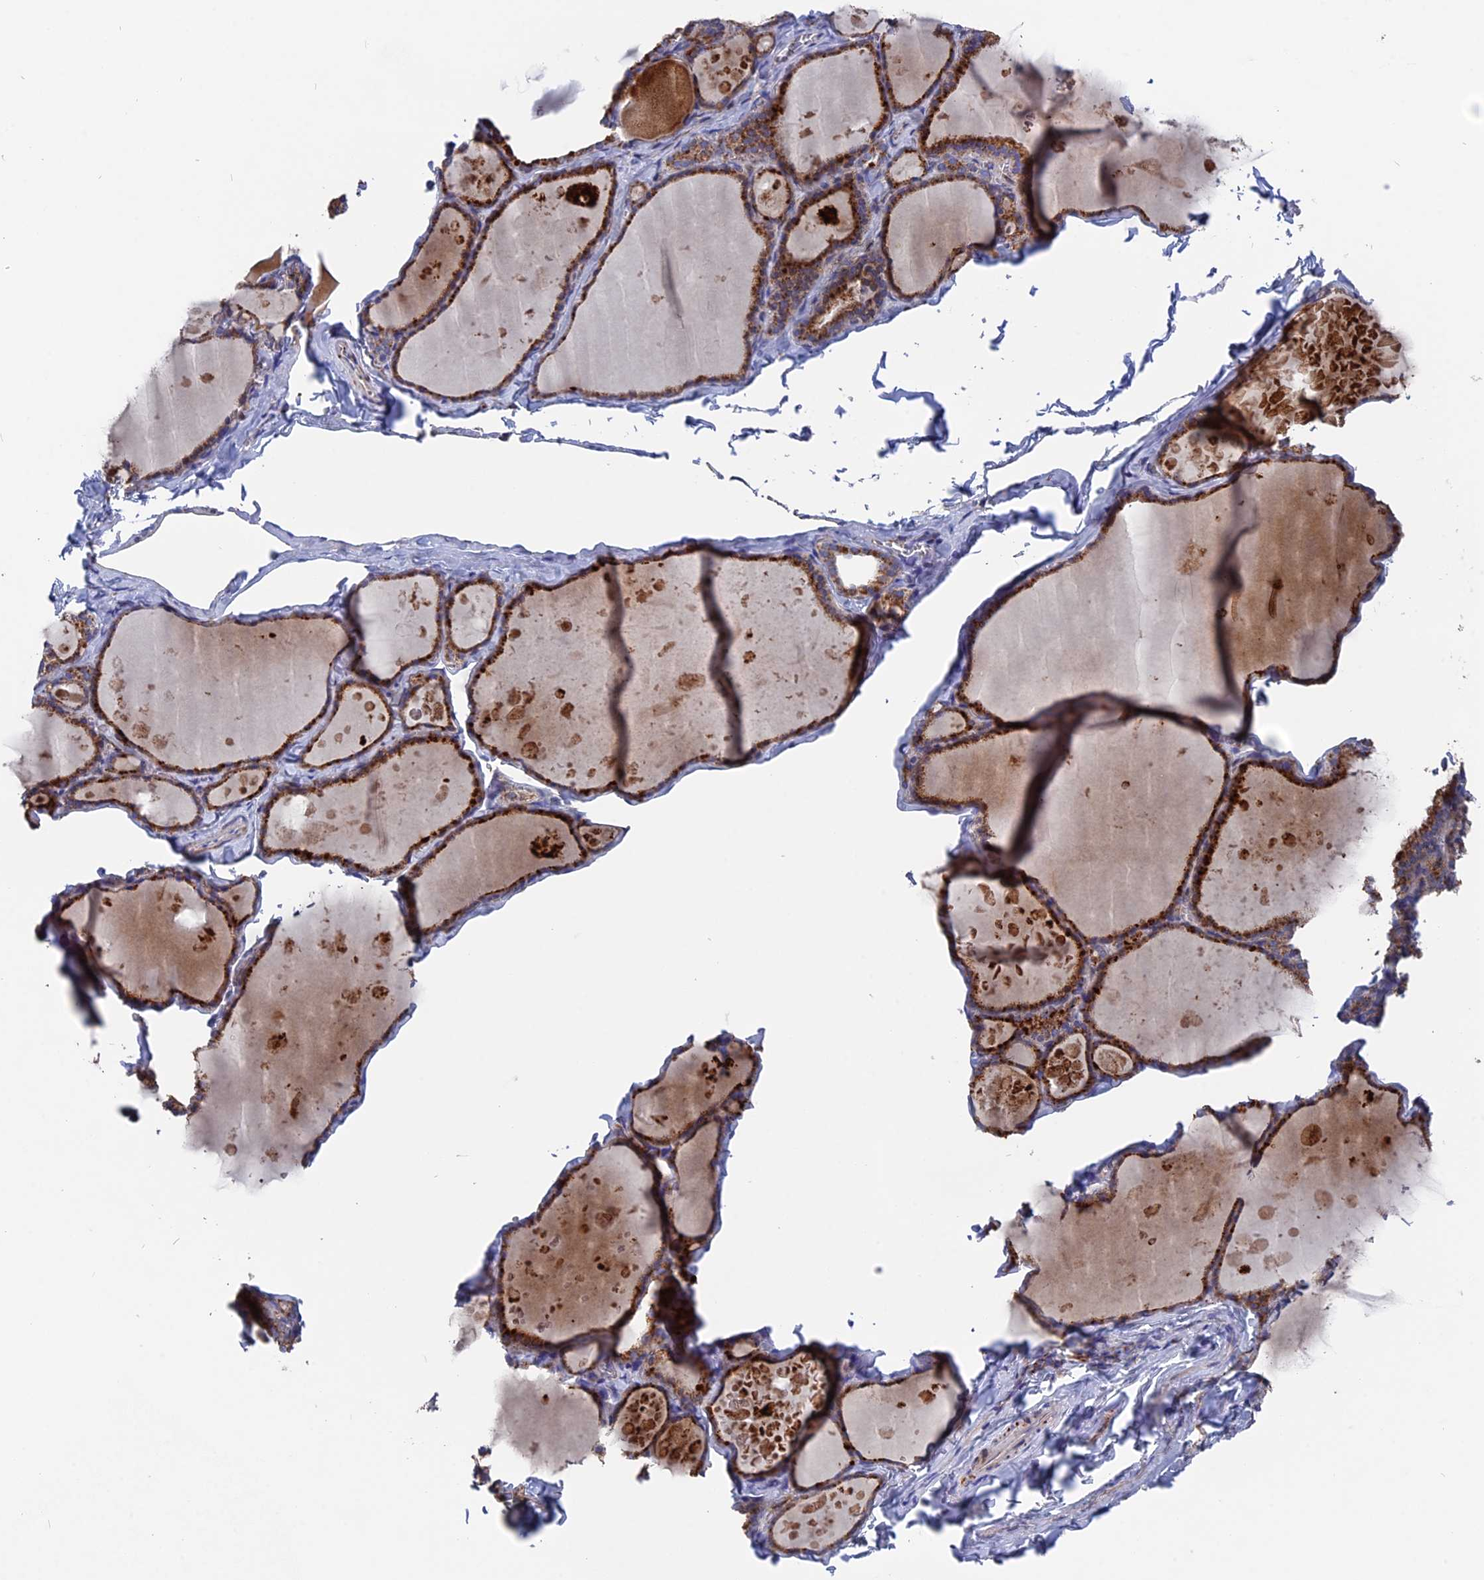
{"staining": {"intensity": "moderate", "quantity": ">75%", "location": "cytoplasmic/membranous"}, "tissue": "thyroid gland", "cell_type": "Glandular cells", "image_type": "normal", "snomed": [{"axis": "morphology", "description": "Normal tissue, NOS"}, {"axis": "topography", "description": "Thyroid gland"}], "caption": "A brown stain labels moderate cytoplasmic/membranous positivity of a protein in glandular cells of benign human thyroid gland. (Stains: DAB in brown, nuclei in blue, Microscopy: brightfield microscopy at high magnification).", "gene": "TGFA", "patient": {"sex": "male", "age": 56}}